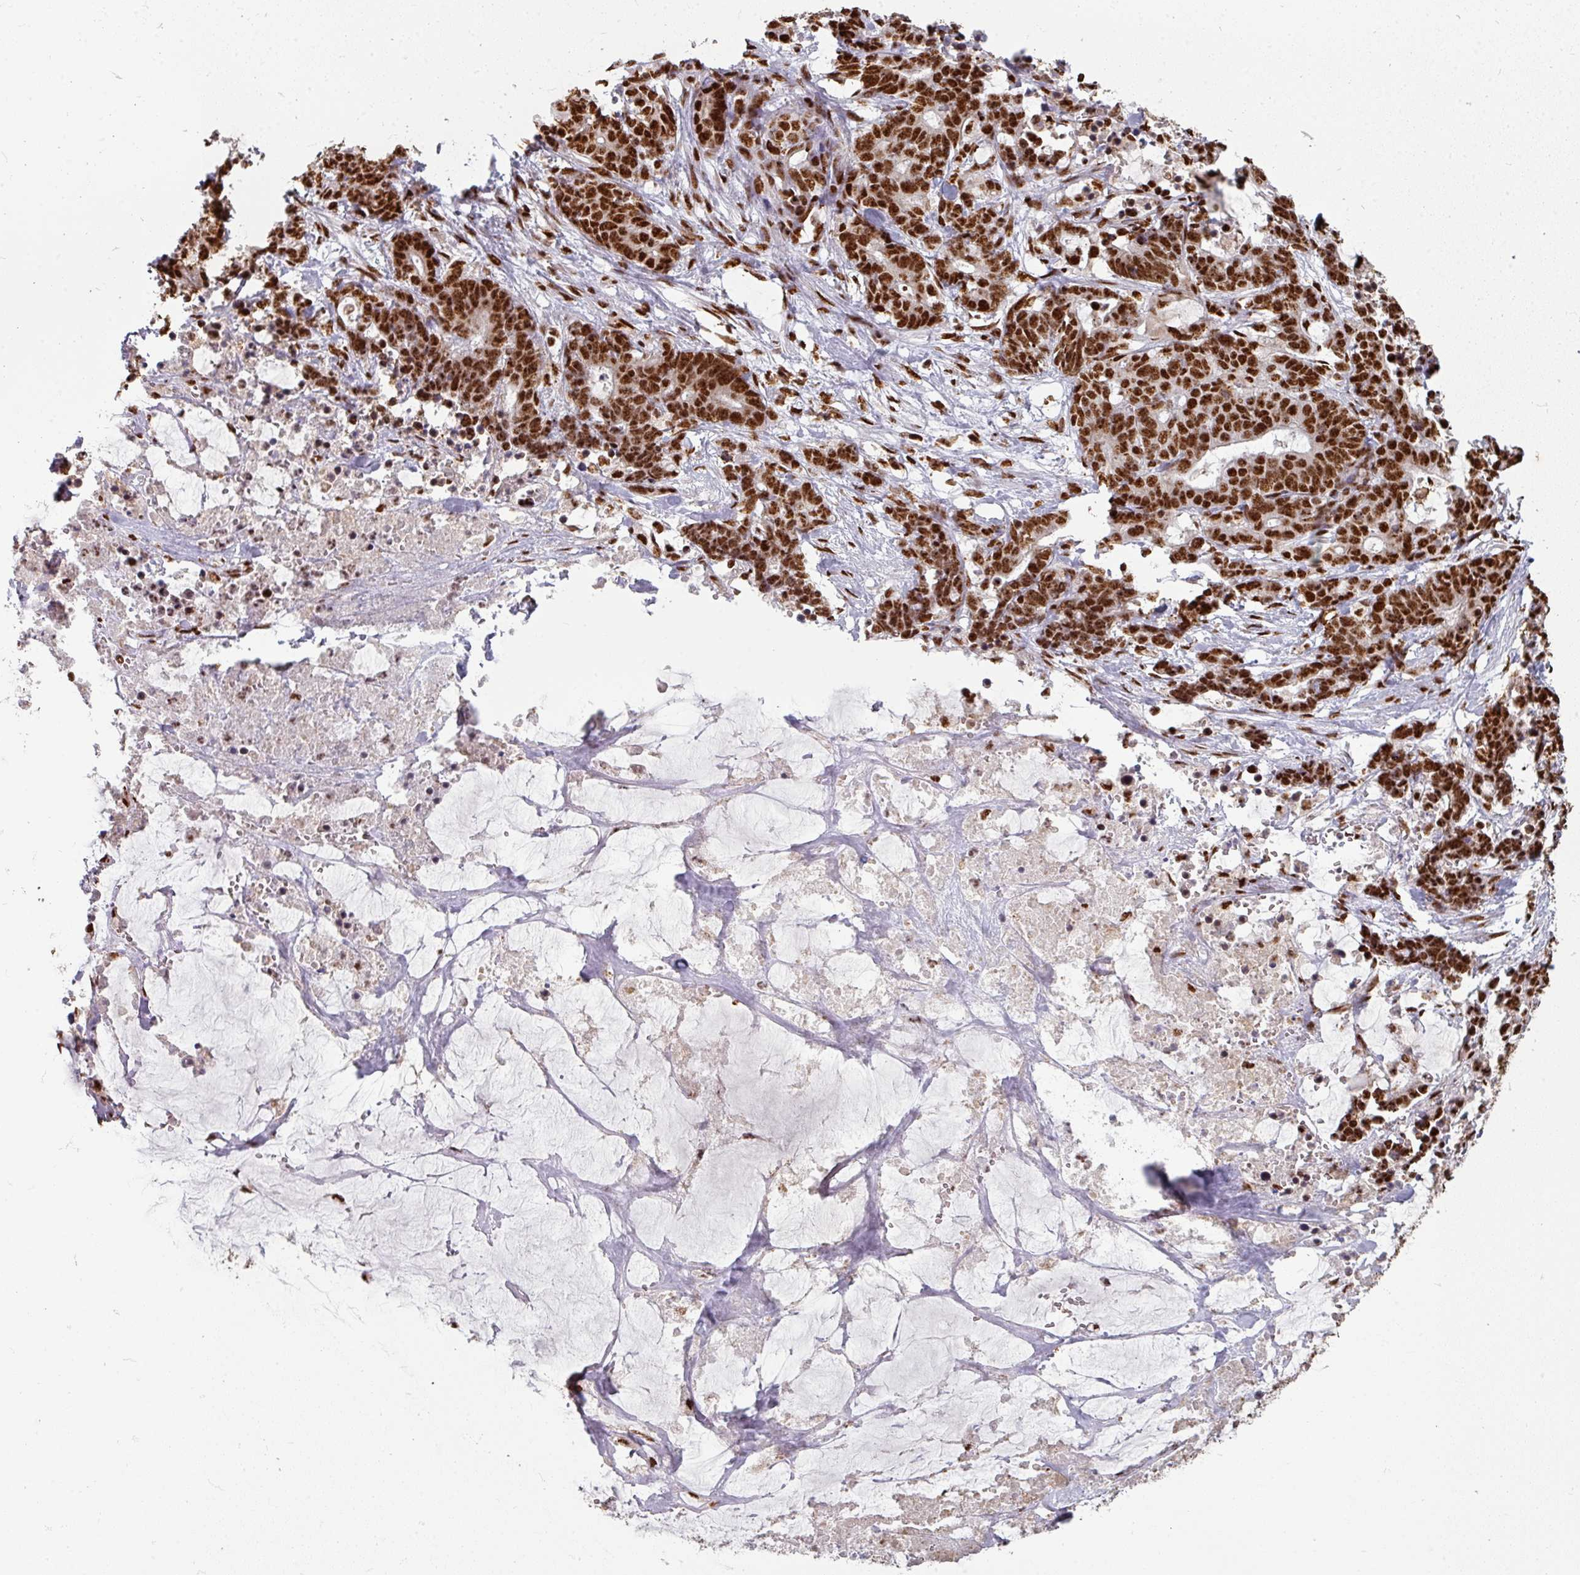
{"staining": {"intensity": "strong", "quantity": ">75%", "location": "nuclear"}, "tissue": "stomach cancer", "cell_type": "Tumor cells", "image_type": "cancer", "snomed": [{"axis": "morphology", "description": "Normal tissue, NOS"}, {"axis": "morphology", "description": "Adenocarcinoma, NOS"}, {"axis": "topography", "description": "Stomach"}], "caption": "Human stomach adenocarcinoma stained with a protein marker displays strong staining in tumor cells.", "gene": "SIK3", "patient": {"sex": "female", "age": 64}}